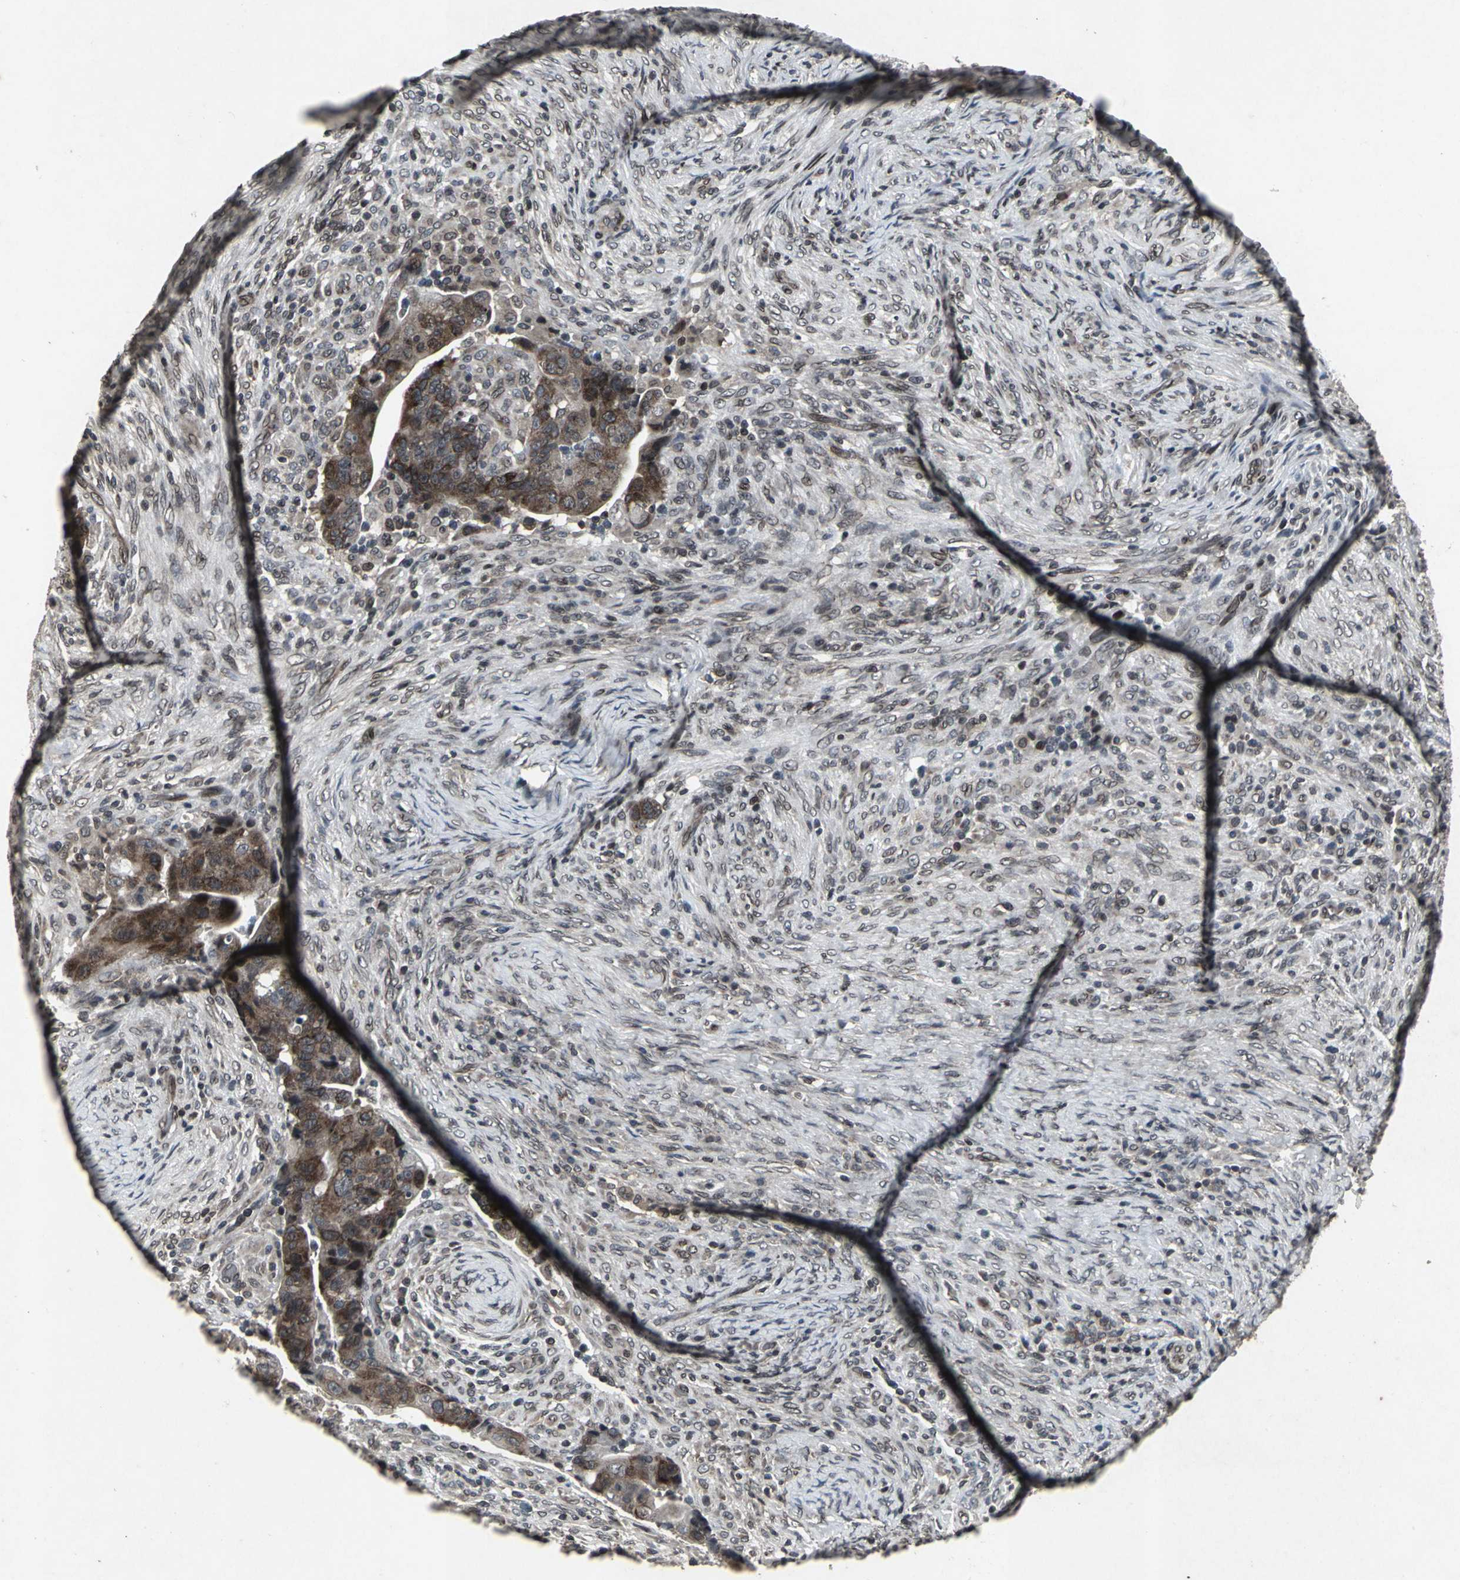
{"staining": {"intensity": "strong", "quantity": ">75%", "location": "cytoplasmic/membranous,nuclear"}, "tissue": "colorectal cancer", "cell_type": "Tumor cells", "image_type": "cancer", "snomed": [{"axis": "morphology", "description": "Adenocarcinoma, NOS"}, {"axis": "topography", "description": "Rectum"}], "caption": "There is high levels of strong cytoplasmic/membranous and nuclear positivity in tumor cells of colorectal cancer, as demonstrated by immunohistochemical staining (brown color).", "gene": "SH2B3", "patient": {"sex": "female", "age": 71}}